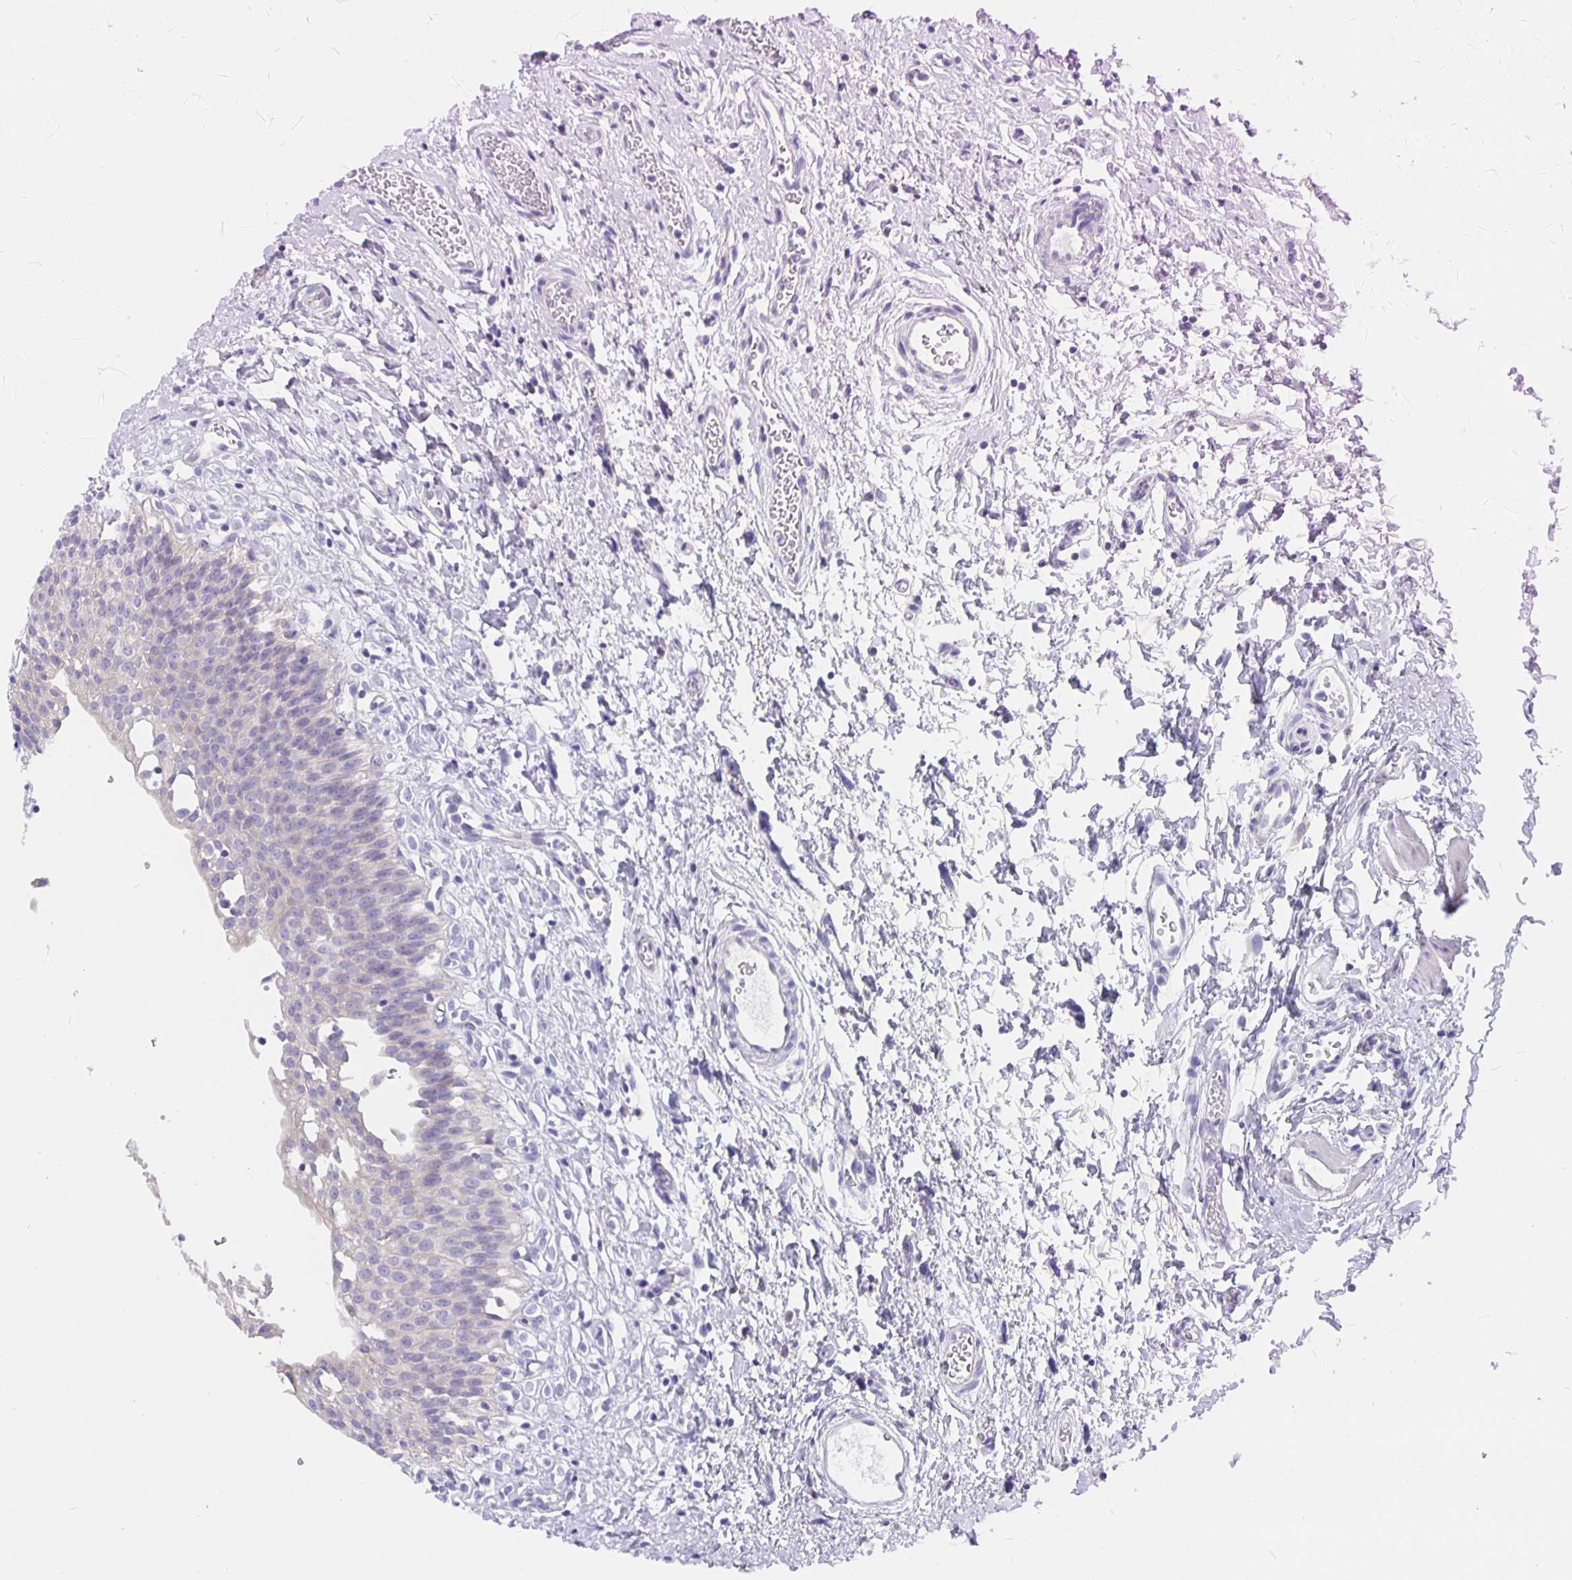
{"staining": {"intensity": "negative", "quantity": "none", "location": "none"}, "tissue": "urinary bladder", "cell_type": "Urothelial cells", "image_type": "normal", "snomed": [{"axis": "morphology", "description": "Normal tissue, NOS"}, {"axis": "topography", "description": "Urinary bladder"}], "caption": "High magnification brightfield microscopy of unremarkable urinary bladder stained with DAB (brown) and counterstained with hematoxylin (blue): urothelial cells show no significant staining.", "gene": "CFAP74", "patient": {"sex": "male", "age": 51}}